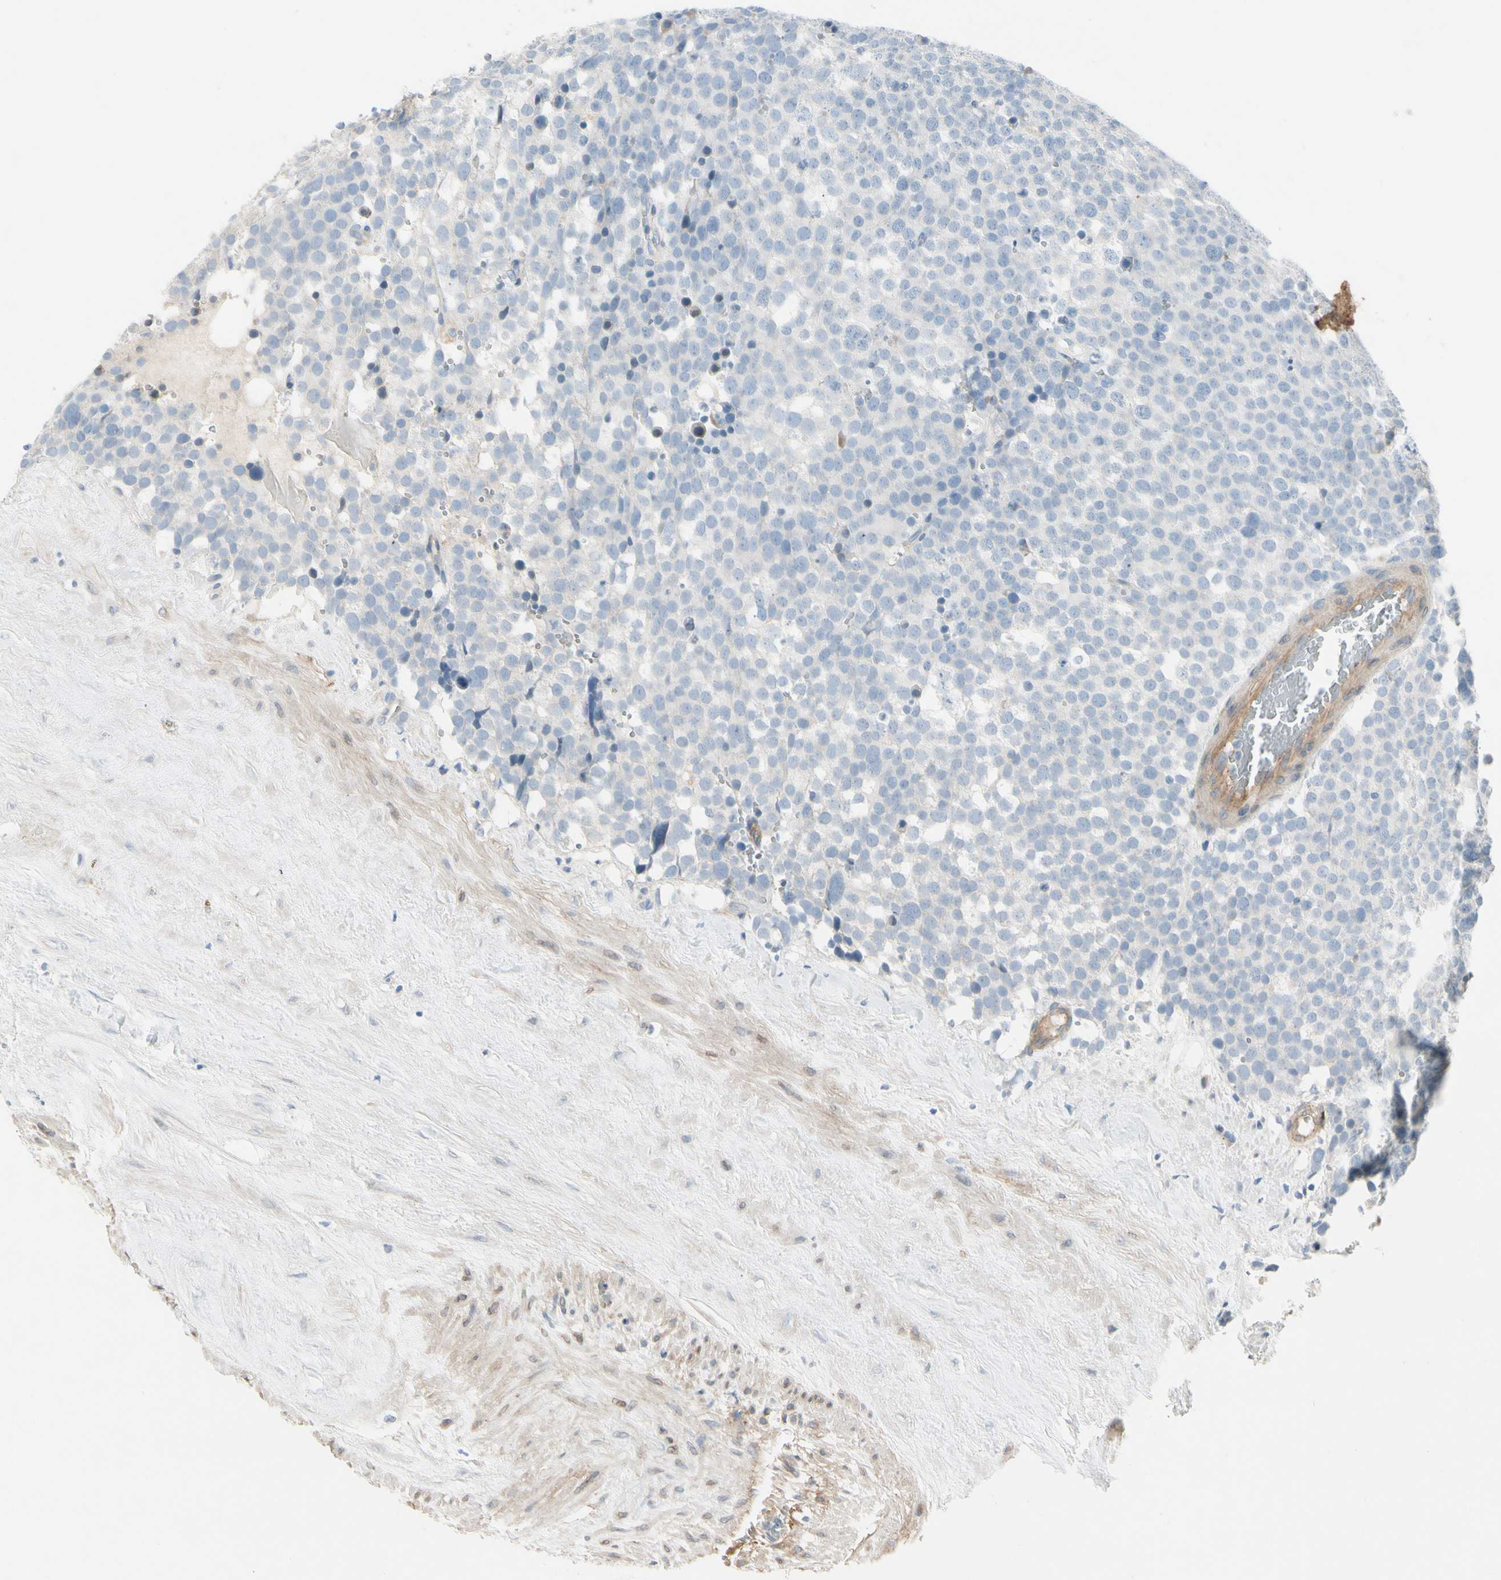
{"staining": {"intensity": "negative", "quantity": "none", "location": "none"}, "tissue": "testis cancer", "cell_type": "Tumor cells", "image_type": "cancer", "snomed": [{"axis": "morphology", "description": "Seminoma, NOS"}, {"axis": "topography", "description": "Testis"}], "caption": "Histopathology image shows no significant protein expression in tumor cells of testis cancer.", "gene": "ITGA3", "patient": {"sex": "male", "age": 71}}